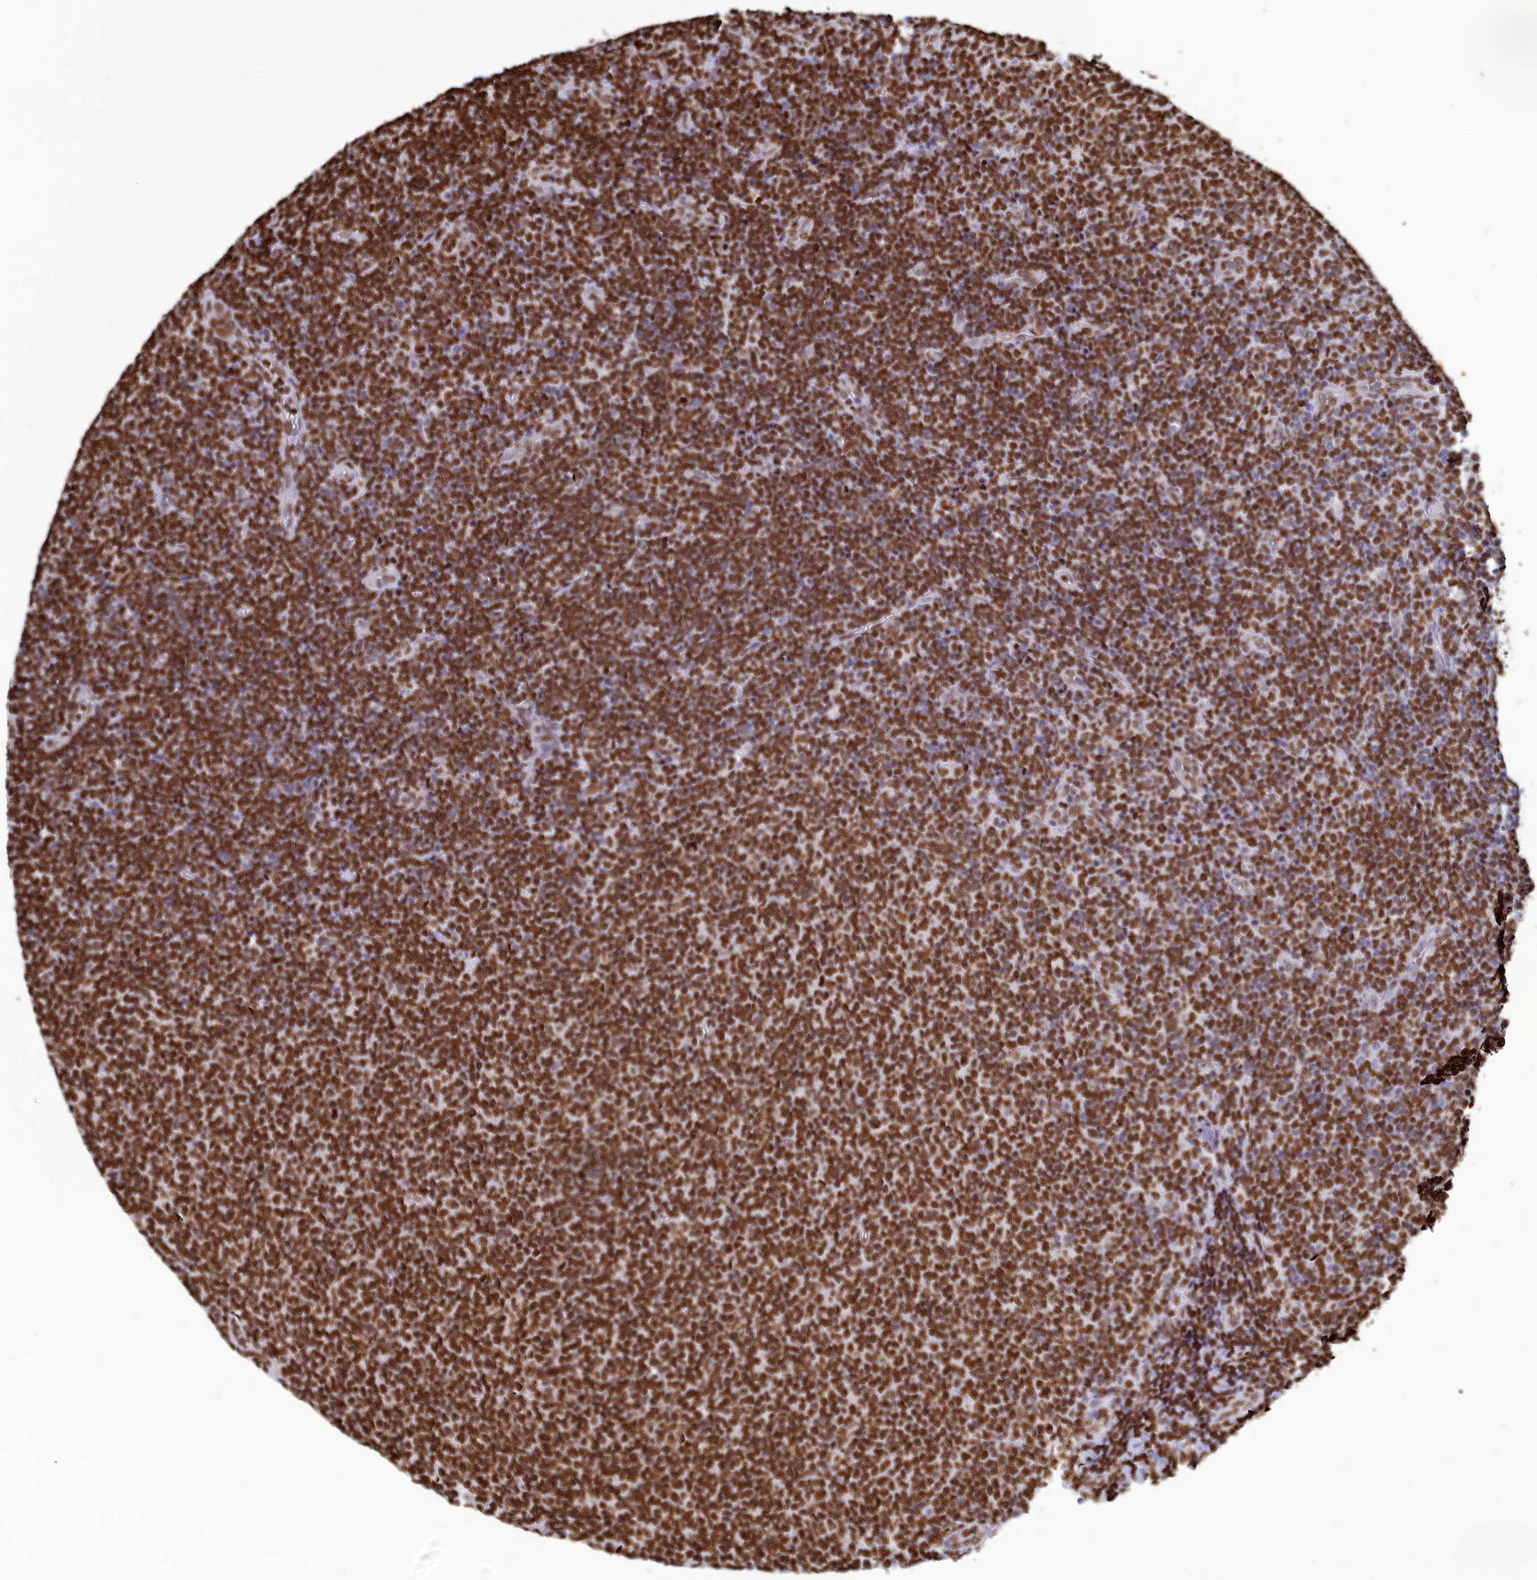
{"staining": {"intensity": "strong", "quantity": ">75%", "location": "nuclear"}, "tissue": "lymphoma", "cell_type": "Tumor cells", "image_type": "cancer", "snomed": [{"axis": "morphology", "description": "Malignant lymphoma, non-Hodgkin's type, Low grade"}, {"axis": "topography", "description": "Lymph node"}], "caption": "Immunohistochemical staining of lymphoma exhibits high levels of strong nuclear positivity in about >75% of tumor cells.", "gene": "AKAP17A", "patient": {"sex": "male", "age": 66}}